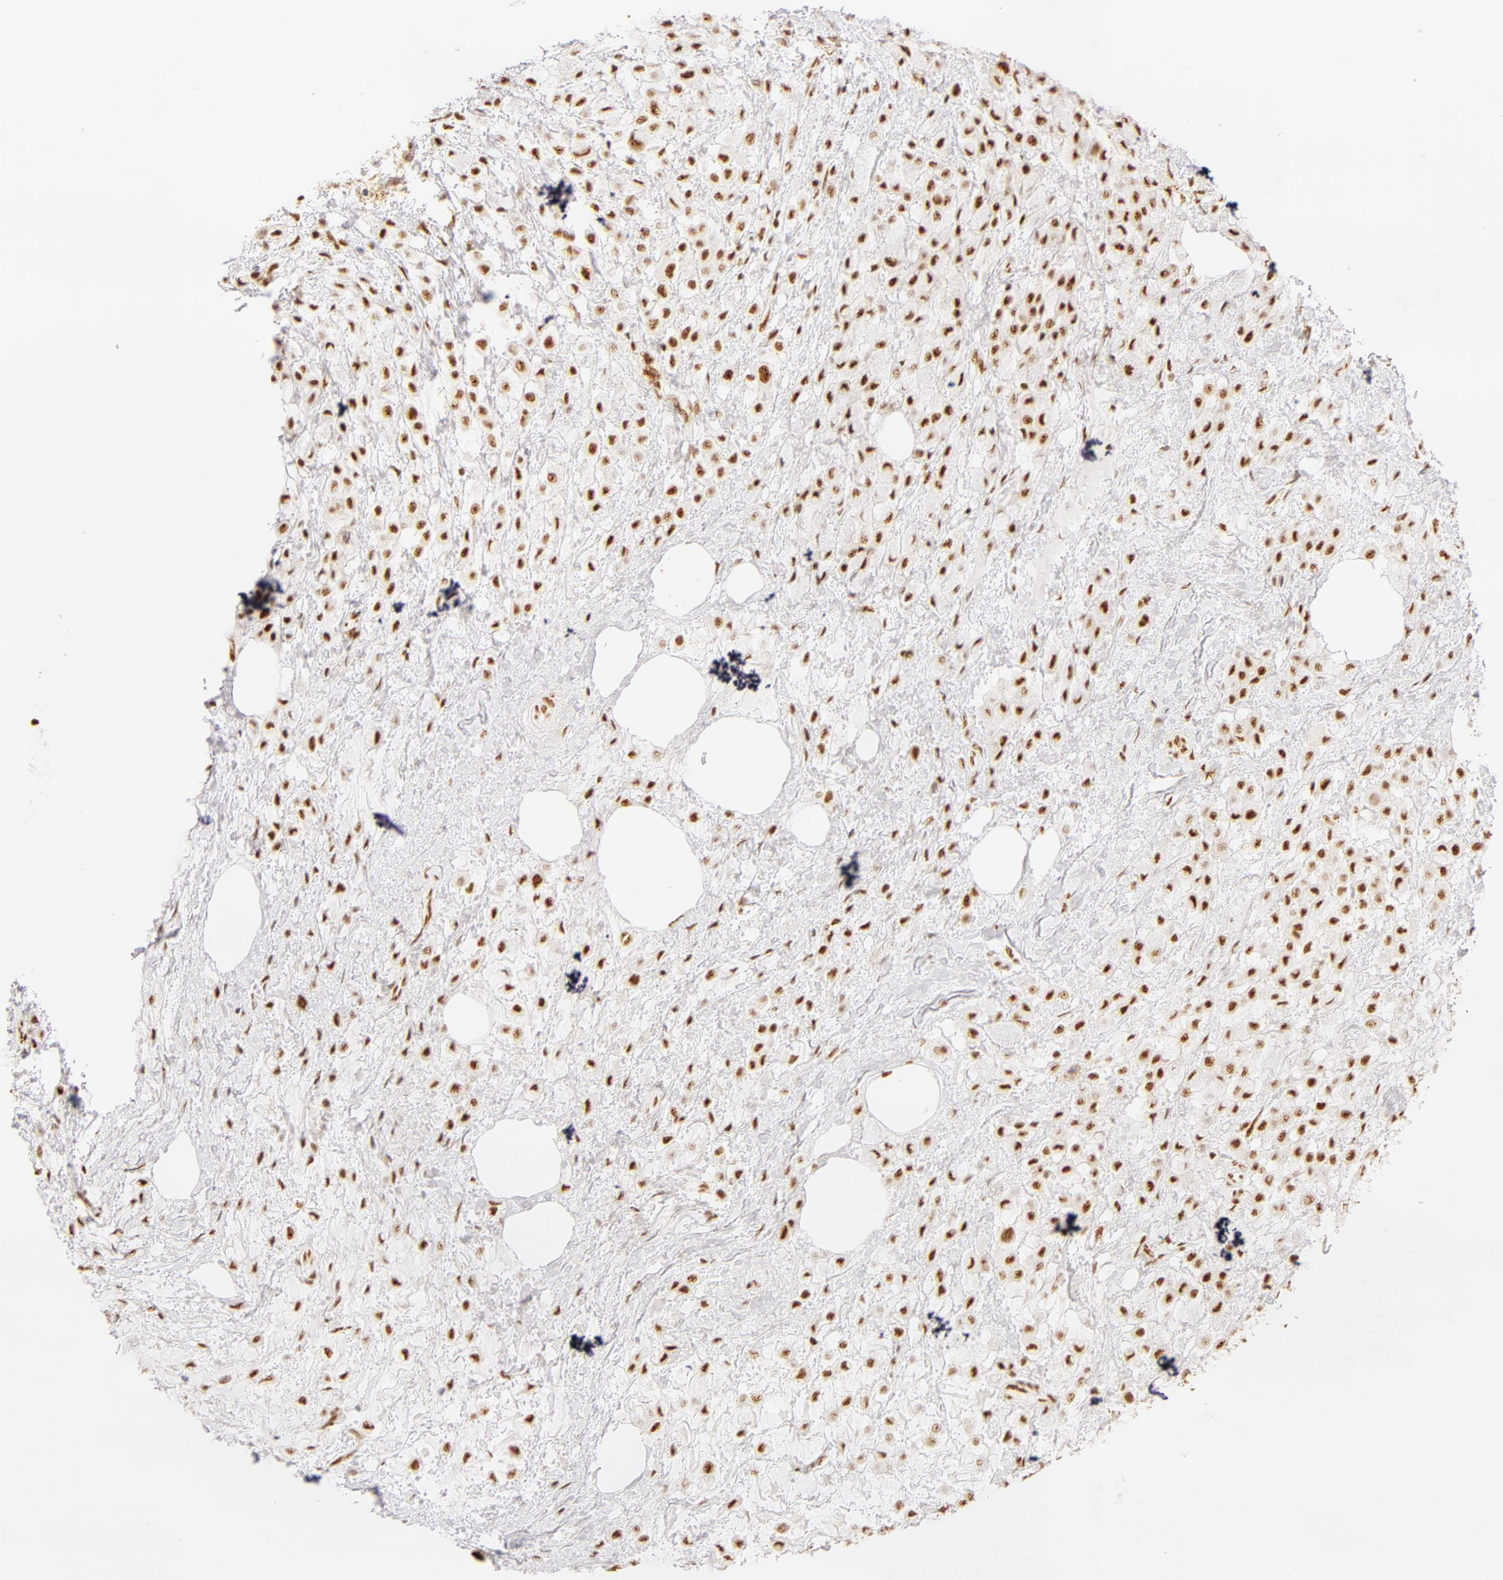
{"staining": {"intensity": "moderate", "quantity": ">75%", "location": "nuclear"}, "tissue": "breast cancer", "cell_type": "Tumor cells", "image_type": "cancer", "snomed": [{"axis": "morphology", "description": "Lobular carcinoma"}, {"axis": "topography", "description": "Breast"}], "caption": "A high-resolution micrograph shows immunohistochemistry (IHC) staining of breast cancer, which displays moderate nuclear staining in approximately >75% of tumor cells.", "gene": "RBM39", "patient": {"sex": "female", "age": 85}}